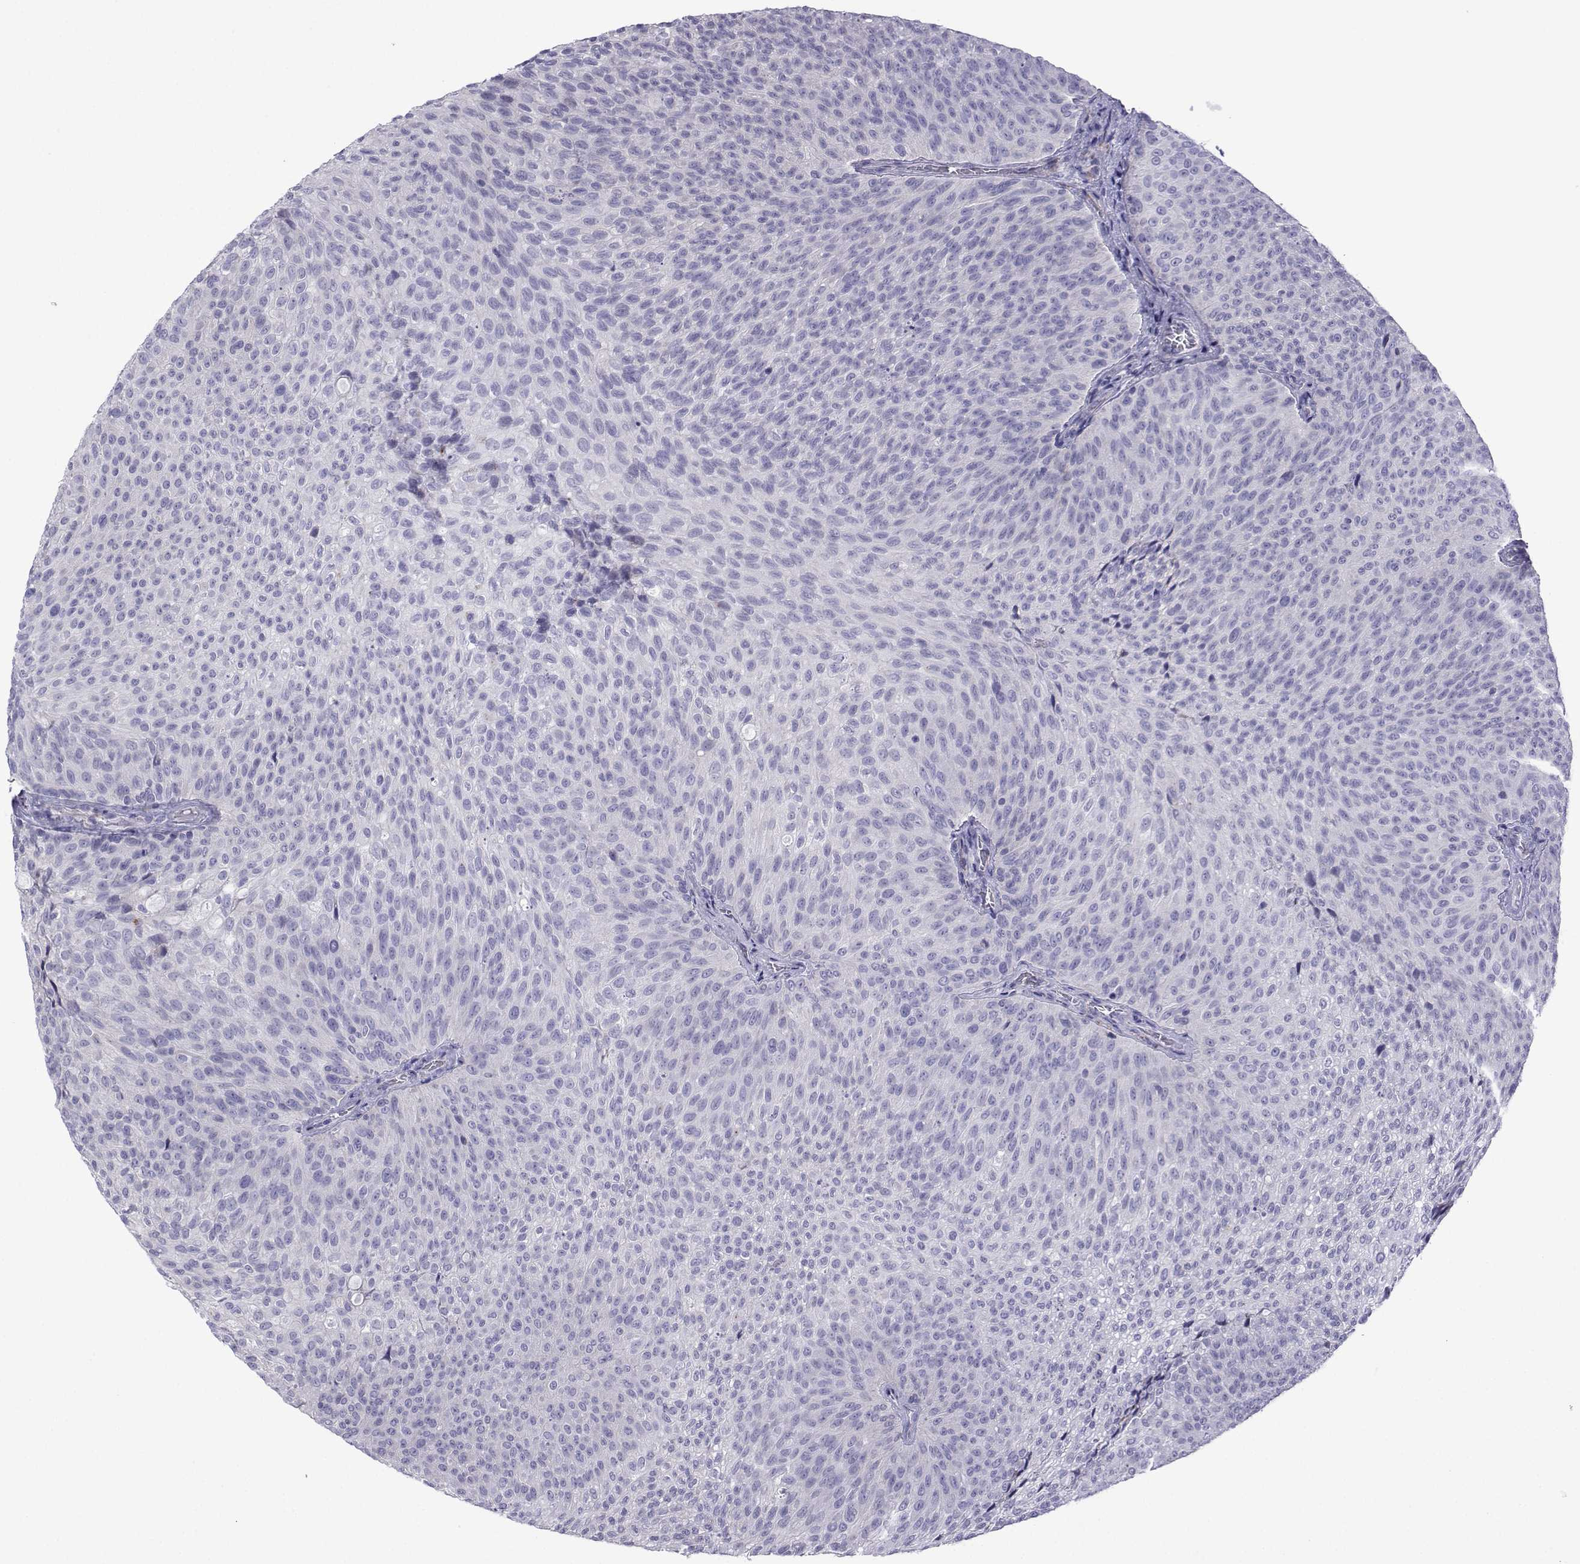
{"staining": {"intensity": "negative", "quantity": "none", "location": "none"}, "tissue": "urothelial cancer", "cell_type": "Tumor cells", "image_type": "cancer", "snomed": [{"axis": "morphology", "description": "Urothelial carcinoma, Low grade"}, {"axis": "topography", "description": "Urinary bladder"}], "caption": "DAB immunohistochemical staining of human urothelial cancer exhibits no significant positivity in tumor cells. The staining was performed using DAB to visualize the protein expression in brown, while the nuclei were stained in blue with hematoxylin (Magnification: 20x).", "gene": "CFAP70", "patient": {"sex": "male", "age": 78}}